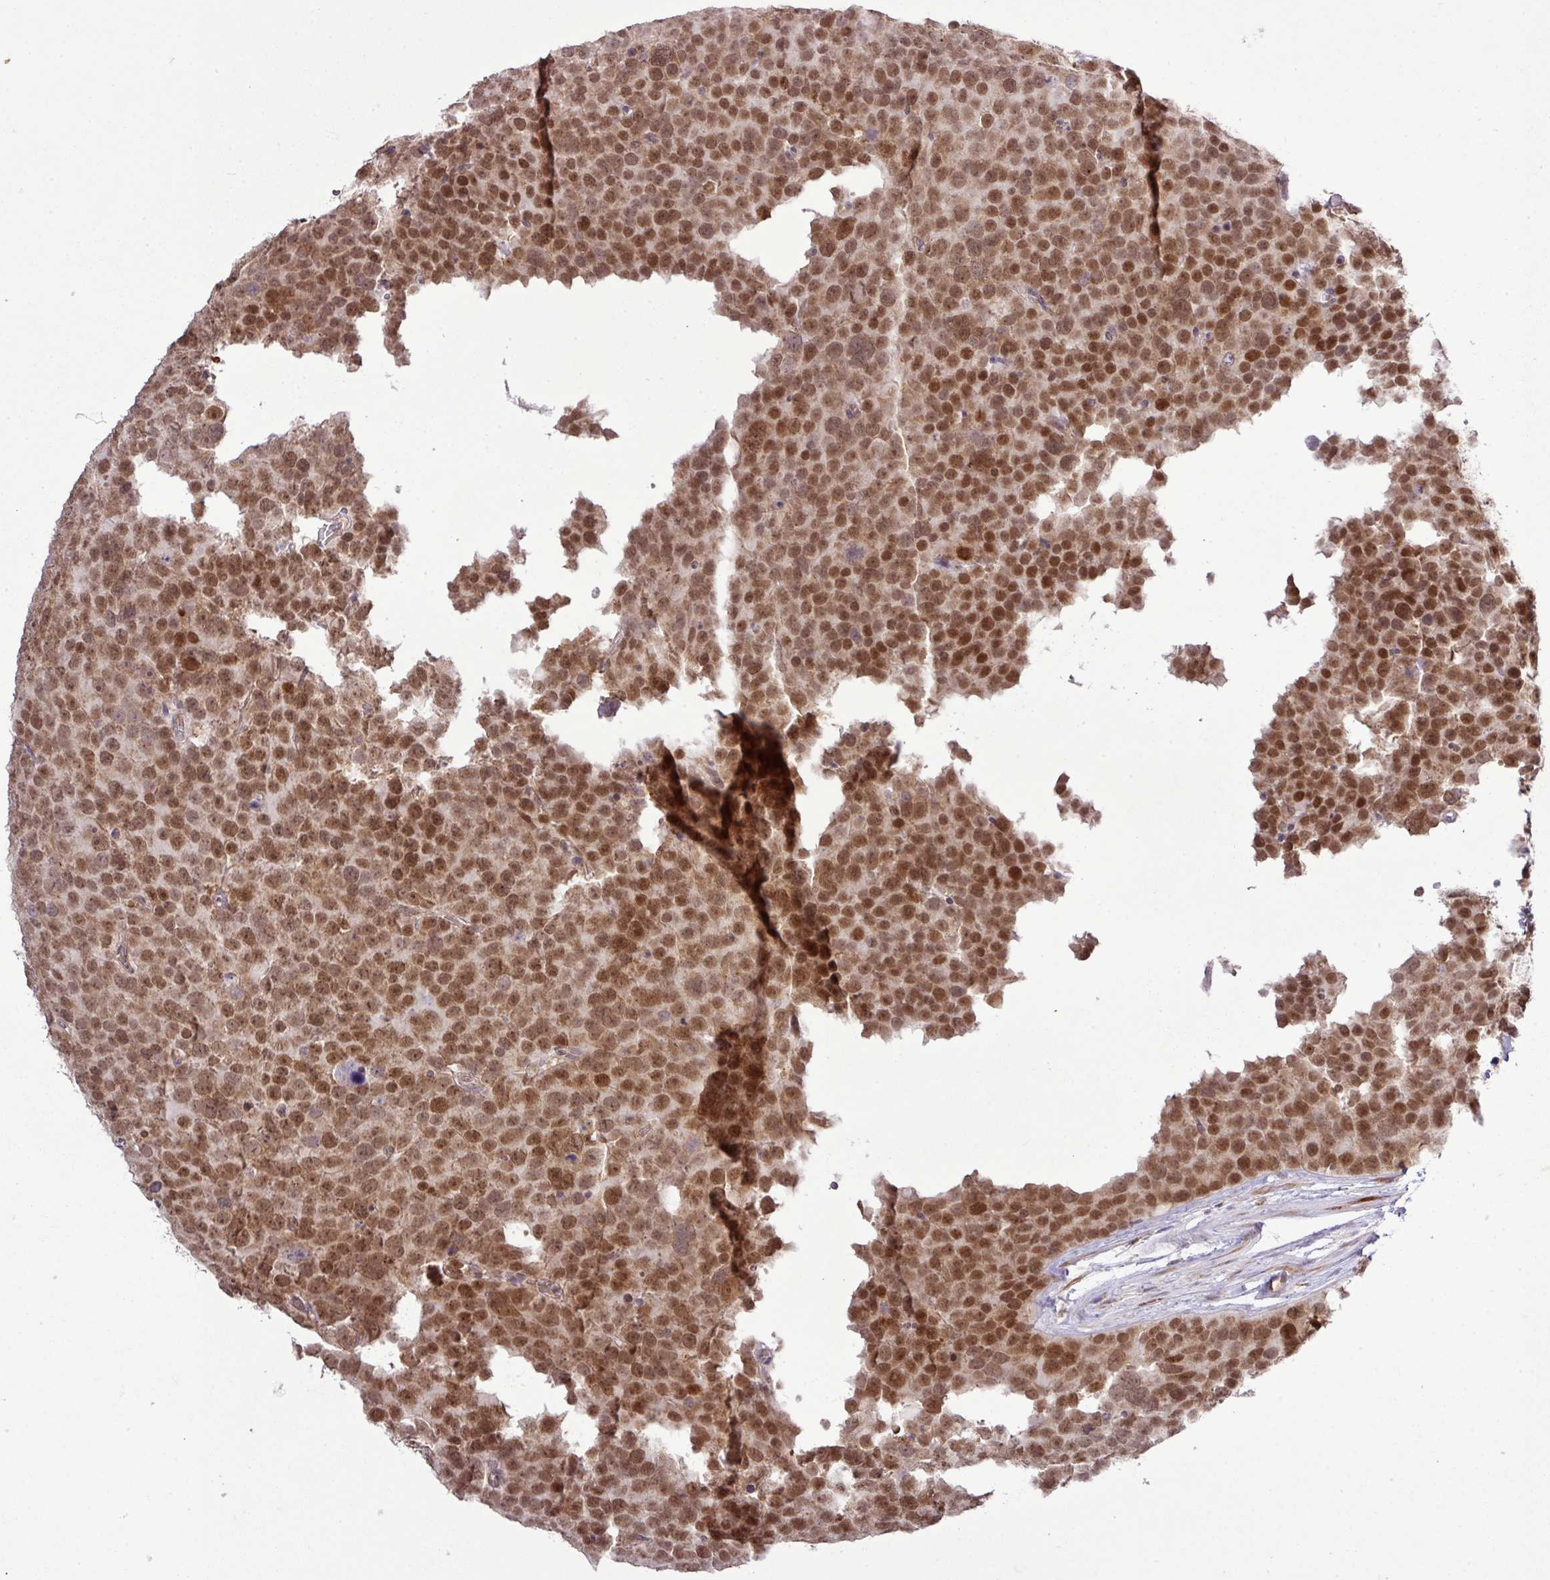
{"staining": {"intensity": "moderate", "quantity": ">75%", "location": "cytoplasmic/membranous,nuclear"}, "tissue": "testis cancer", "cell_type": "Tumor cells", "image_type": "cancer", "snomed": [{"axis": "morphology", "description": "Seminoma, NOS"}, {"axis": "topography", "description": "Testis"}], "caption": "Protein staining exhibits moderate cytoplasmic/membranous and nuclear positivity in approximately >75% of tumor cells in testis cancer.", "gene": "SMCO4", "patient": {"sex": "male", "age": 71}}